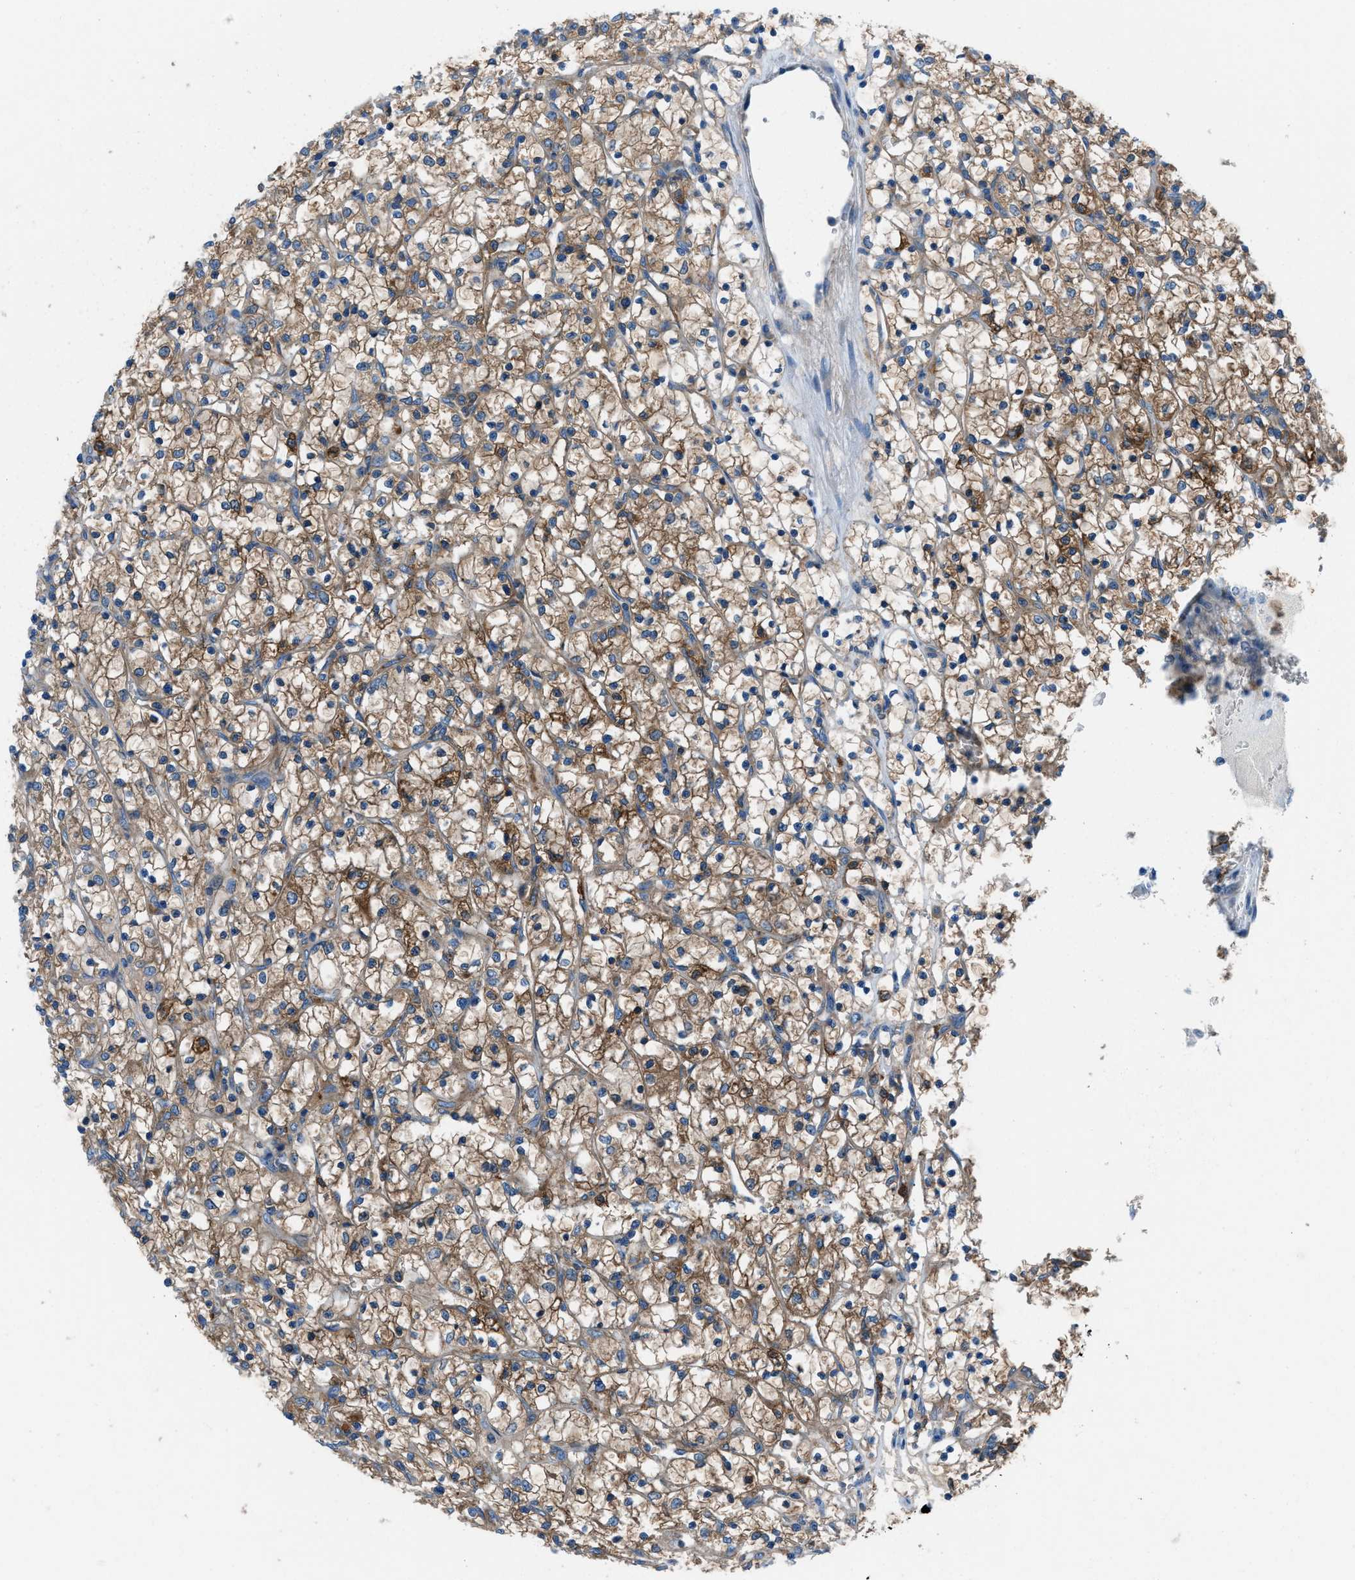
{"staining": {"intensity": "moderate", "quantity": ">75%", "location": "cytoplasmic/membranous"}, "tissue": "renal cancer", "cell_type": "Tumor cells", "image_type": "cancer", "snomed": [{"axis": "morphology", "description": "Adenocarcinoma, NOS"}, {"axis": "topography", "description": "Kidney"}], "caption": "DAB immunohistochemical staining of renal adenocarcinoma demonstrates moderate cytoplasmic/membranous protein expression in approximately >75% of tumor cells. The protein is shown in brown color, while the nuclei are stained blue.", "gene": "SARS1", "patient": {"sex": "female", "age": 69}}